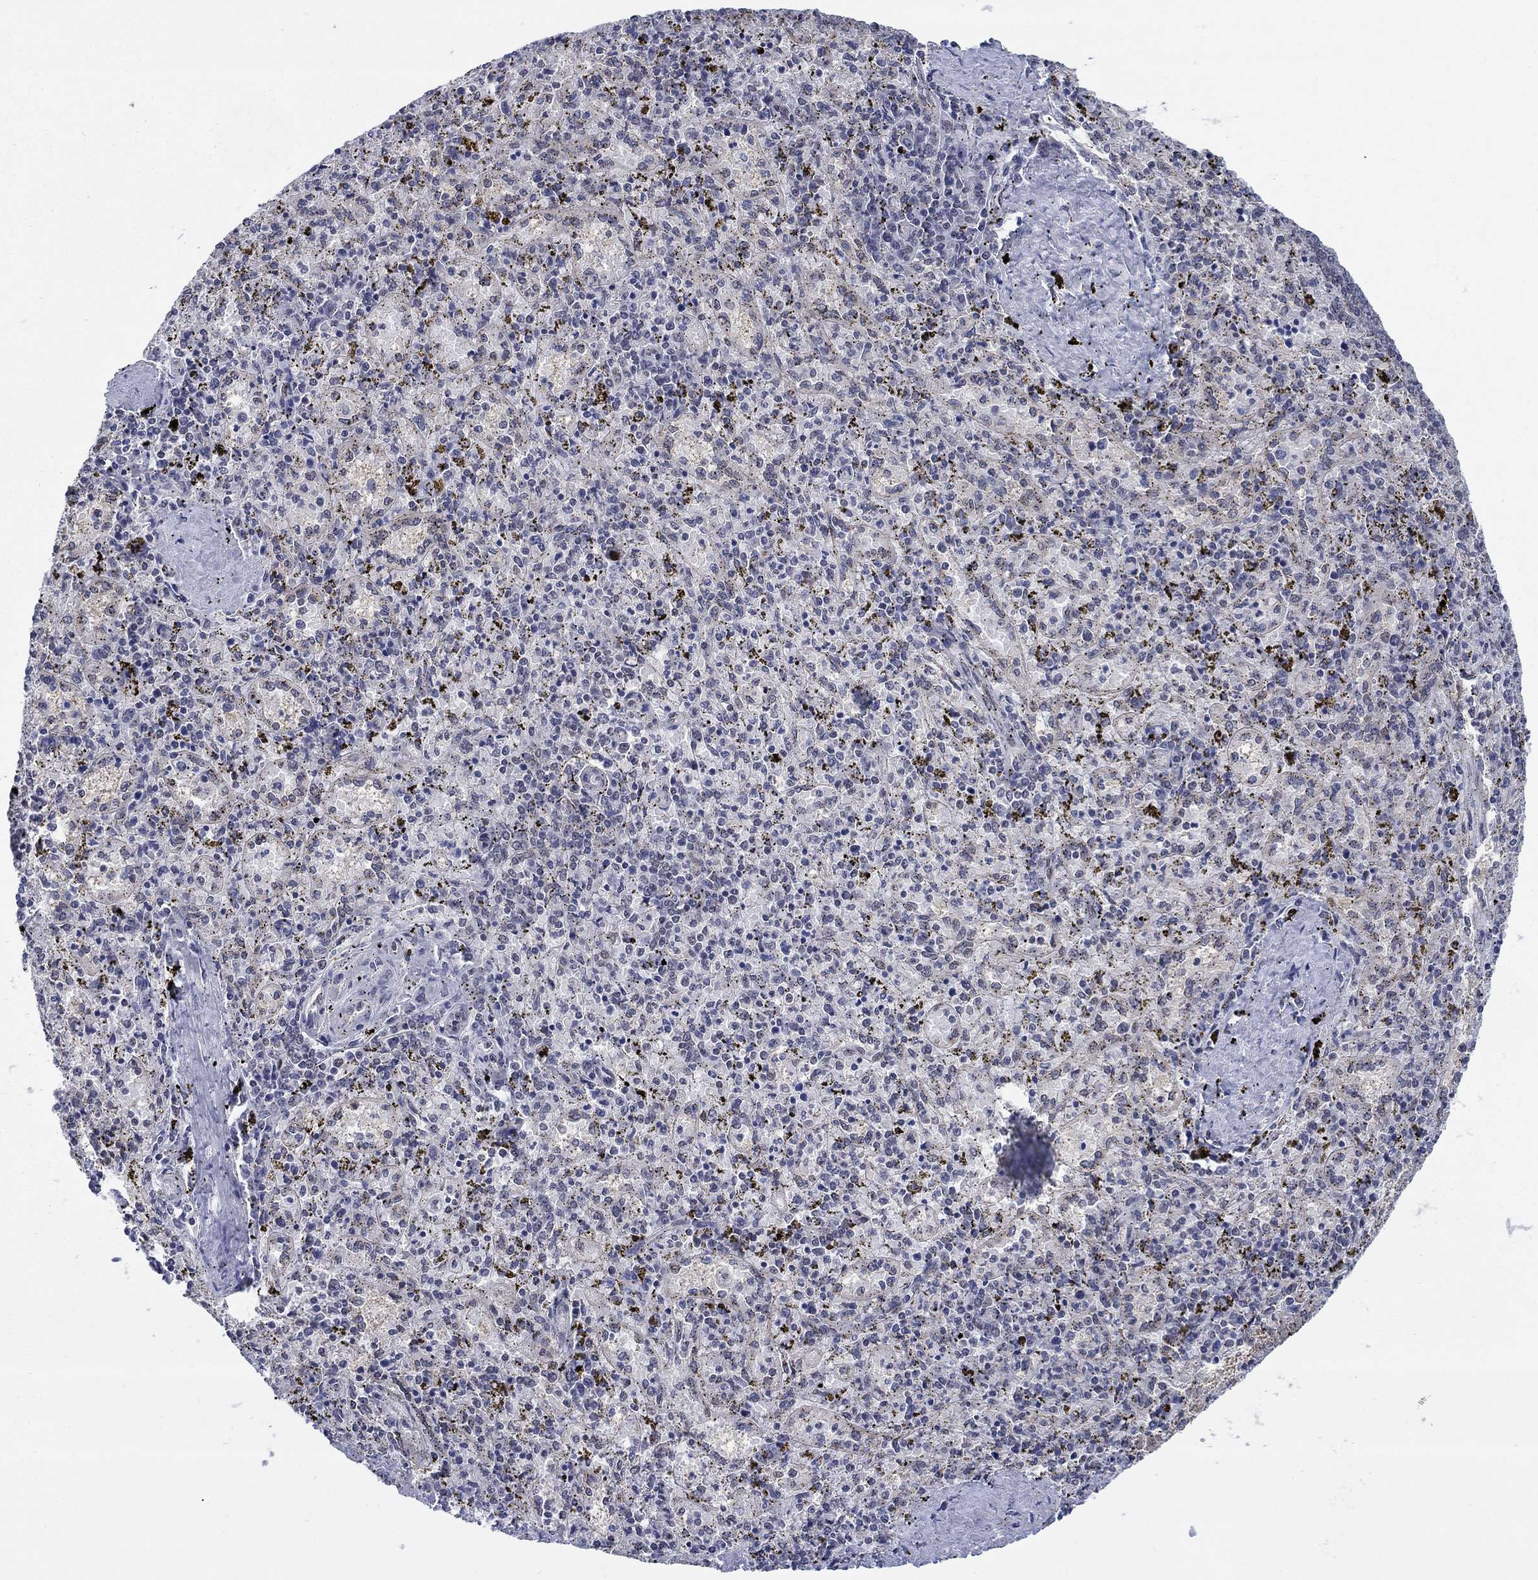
{"staining": {"intensity": "negative", "quantity": "none", "location": "none"}, "tissue": "spleen", "cell_type": "Cells in red pulp", "image_type": "normal", "snomed": [{"axis": "morphology", "description": "Normal tissue, NOS"}, {"axis": "topography", "description": "Spleen"}], "caption": "Cells in red pulp are negative for brown protein staining in benign spleen. (Immunohistochemistry (ihc), brightfield microscopy, high magnification).", "gene": "SH3RF1", "patient": {"sex": "female", "age": 50}}